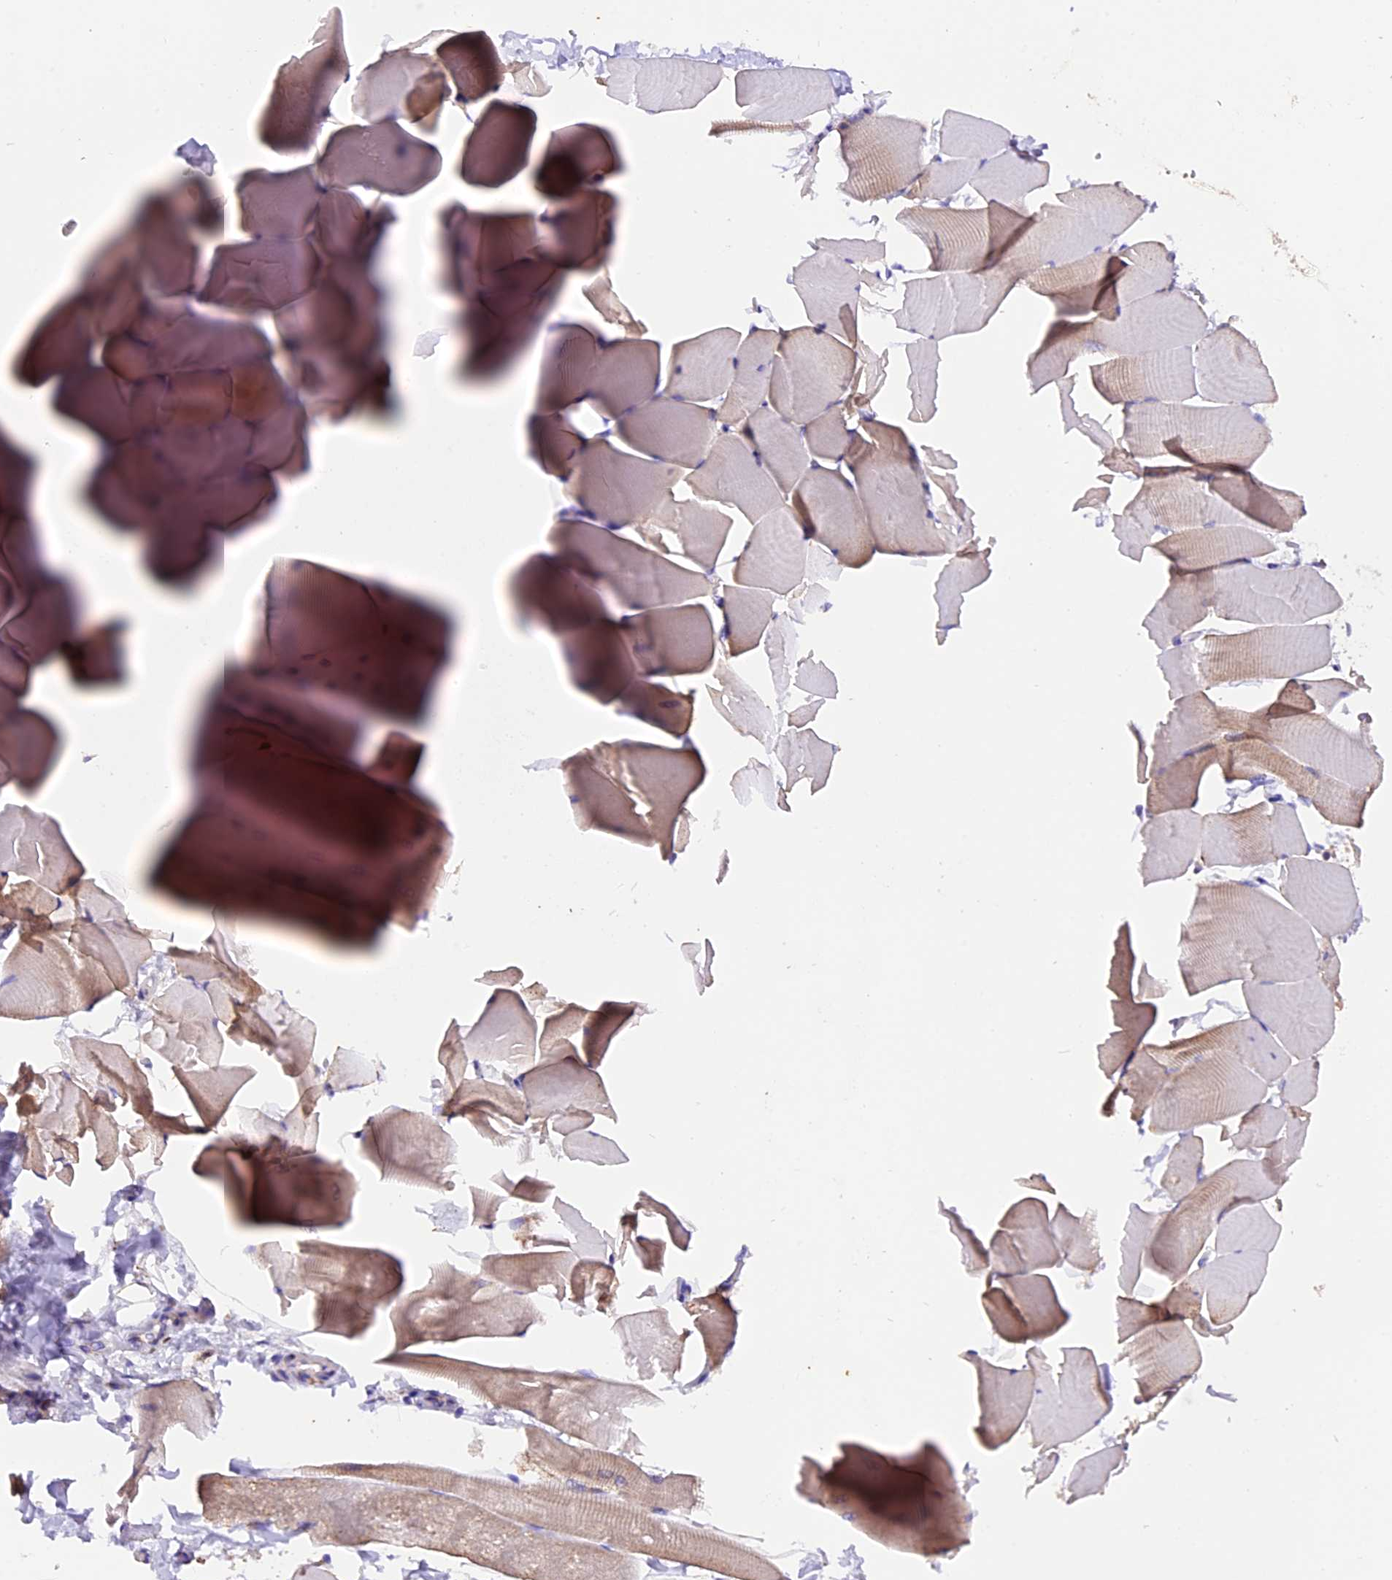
{"staining": {"intensity": "negative", "quantity": "none", "location": "none"}, "tissue": "skeletal muscle", "cell_type": "Myocytes", "image_type": "normal", "snomed": [{"axis": "morphology", "description": "Normal tissue, NOS"}, {"axis": "topography", "description": "Skeletal muscle"}], "caption": "Histopathology image shows no significant protein positivity in myocytes of benign skeletal muscle.", "gene": "SIX5", "patient": {"sex": "male", "age": 25}}